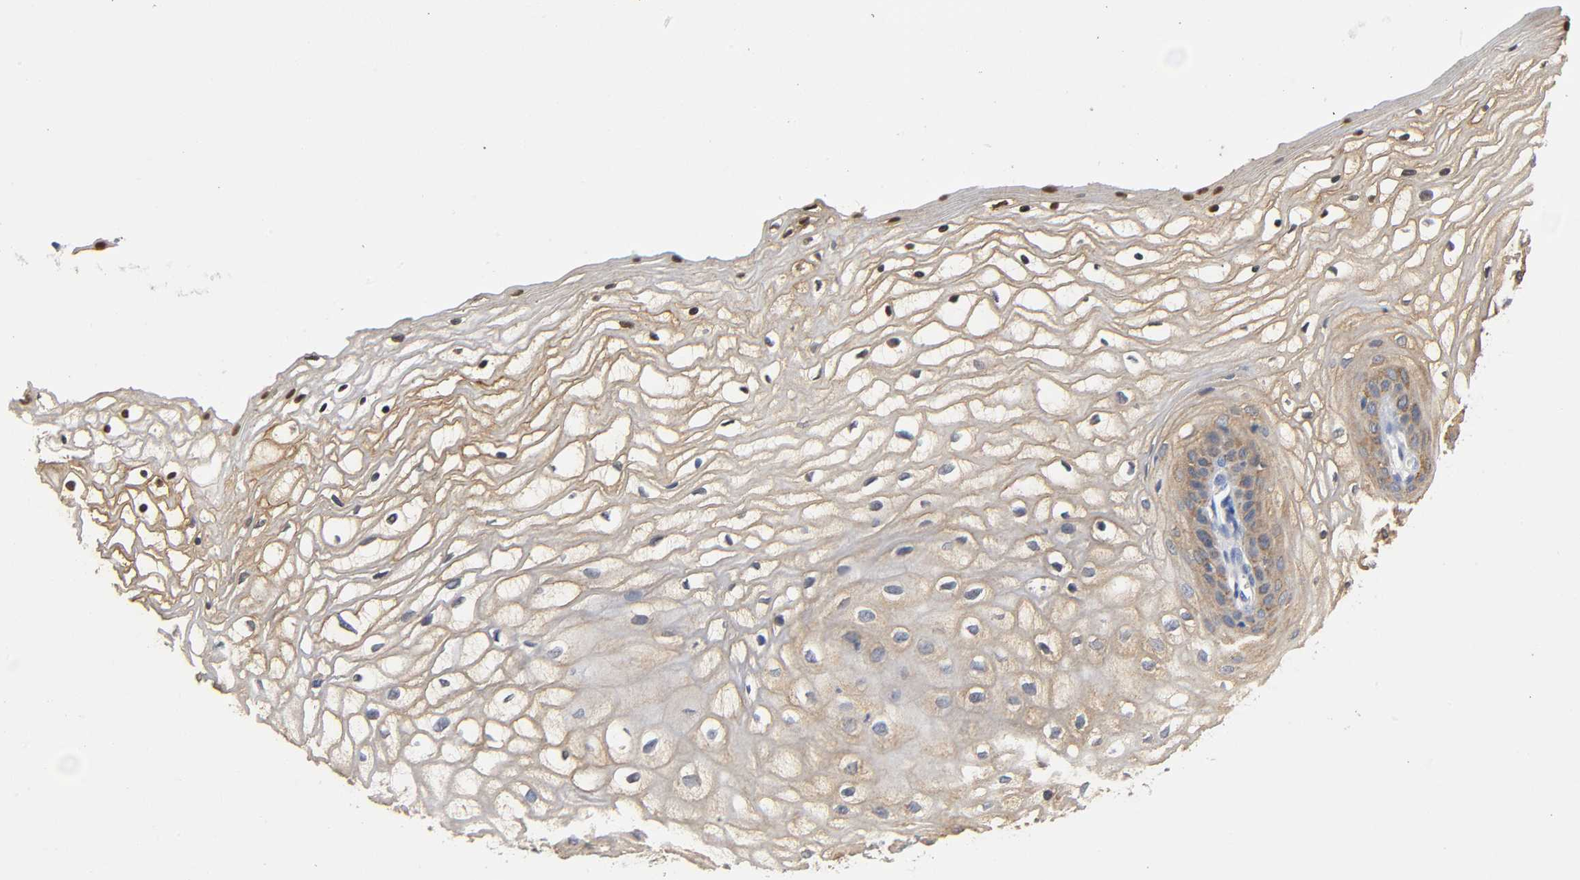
{"staining": {"intensity": "moderate", "quantity": "25%-75%", "location": "cytoplasmic/membranous"}, "tissue": "vagina", "cell_type": "Squamous epithelial cells", "image_type": "normal", "snomed": [{"axis": "morphology", "description": "Normal tissue, NOS"}, {"axis": "topography", "description": "Vagina"}], "caption": "Protein analysis of benign vagina demonstrates moderate cytoplasmic/membranous positivity in approximately 25%-75% of squamous epithelial cells. The staining was performed using DAB, with brown indicating positive protein expression. Nuclei are stained blue with hematoxylin.", "gene": "TNC", "patient": {"sex": "female", "age": 34}}